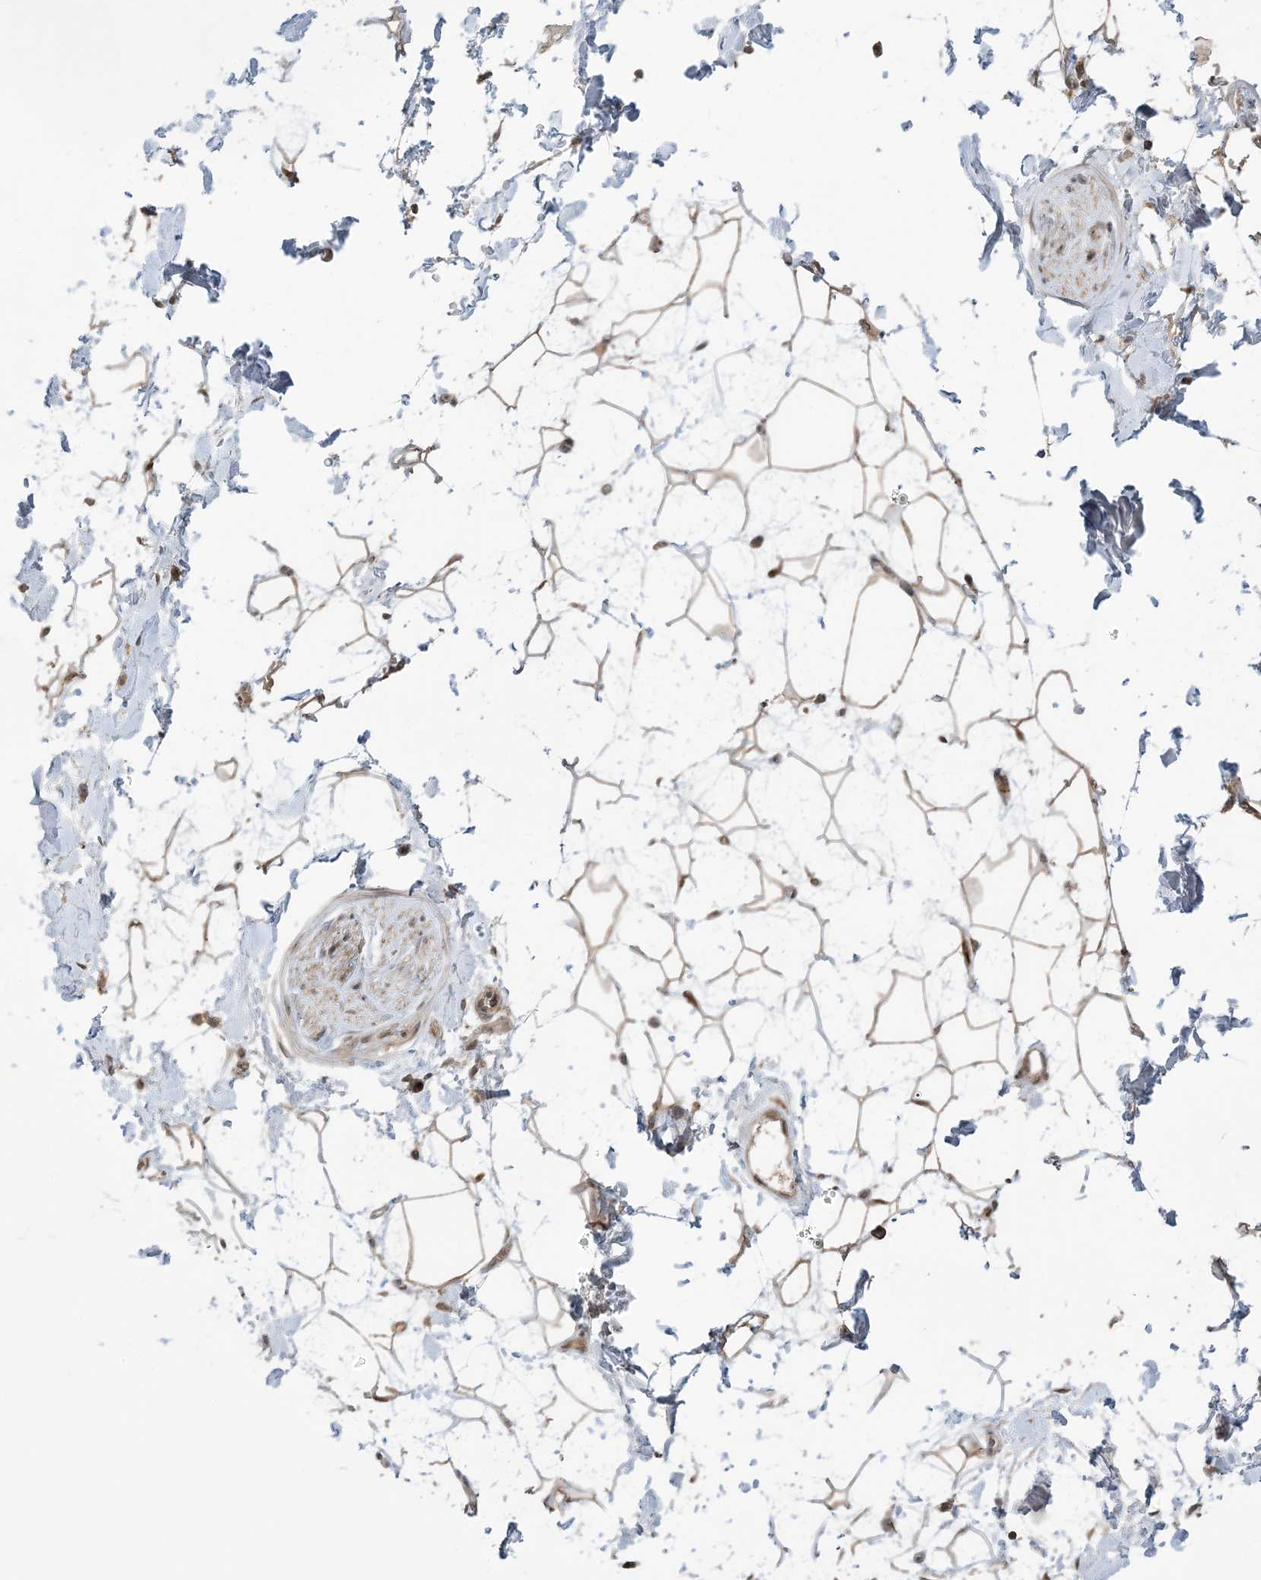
{"staining": {"intensity": "weak", "quantity": ">75%", "location": "cytoplasmic/membranous,nuclear"}, "tissue": "adipose tissue", "cell_type": "Adipocytes", "image_type": "normal", "snomed": [{"axis": "morphology", "description": "Normal tissue, NOS"}, {"axis": "topography", "description": "Soft tissue"}], "caption": "Adipocytes show low levels of weak cytoplasmic/membranous,nuclear expression in about >75% of cells in unremarkable adipose tissue.", "gene": "PHLDB2", "patient": {"sex": "male", "age": 72}}